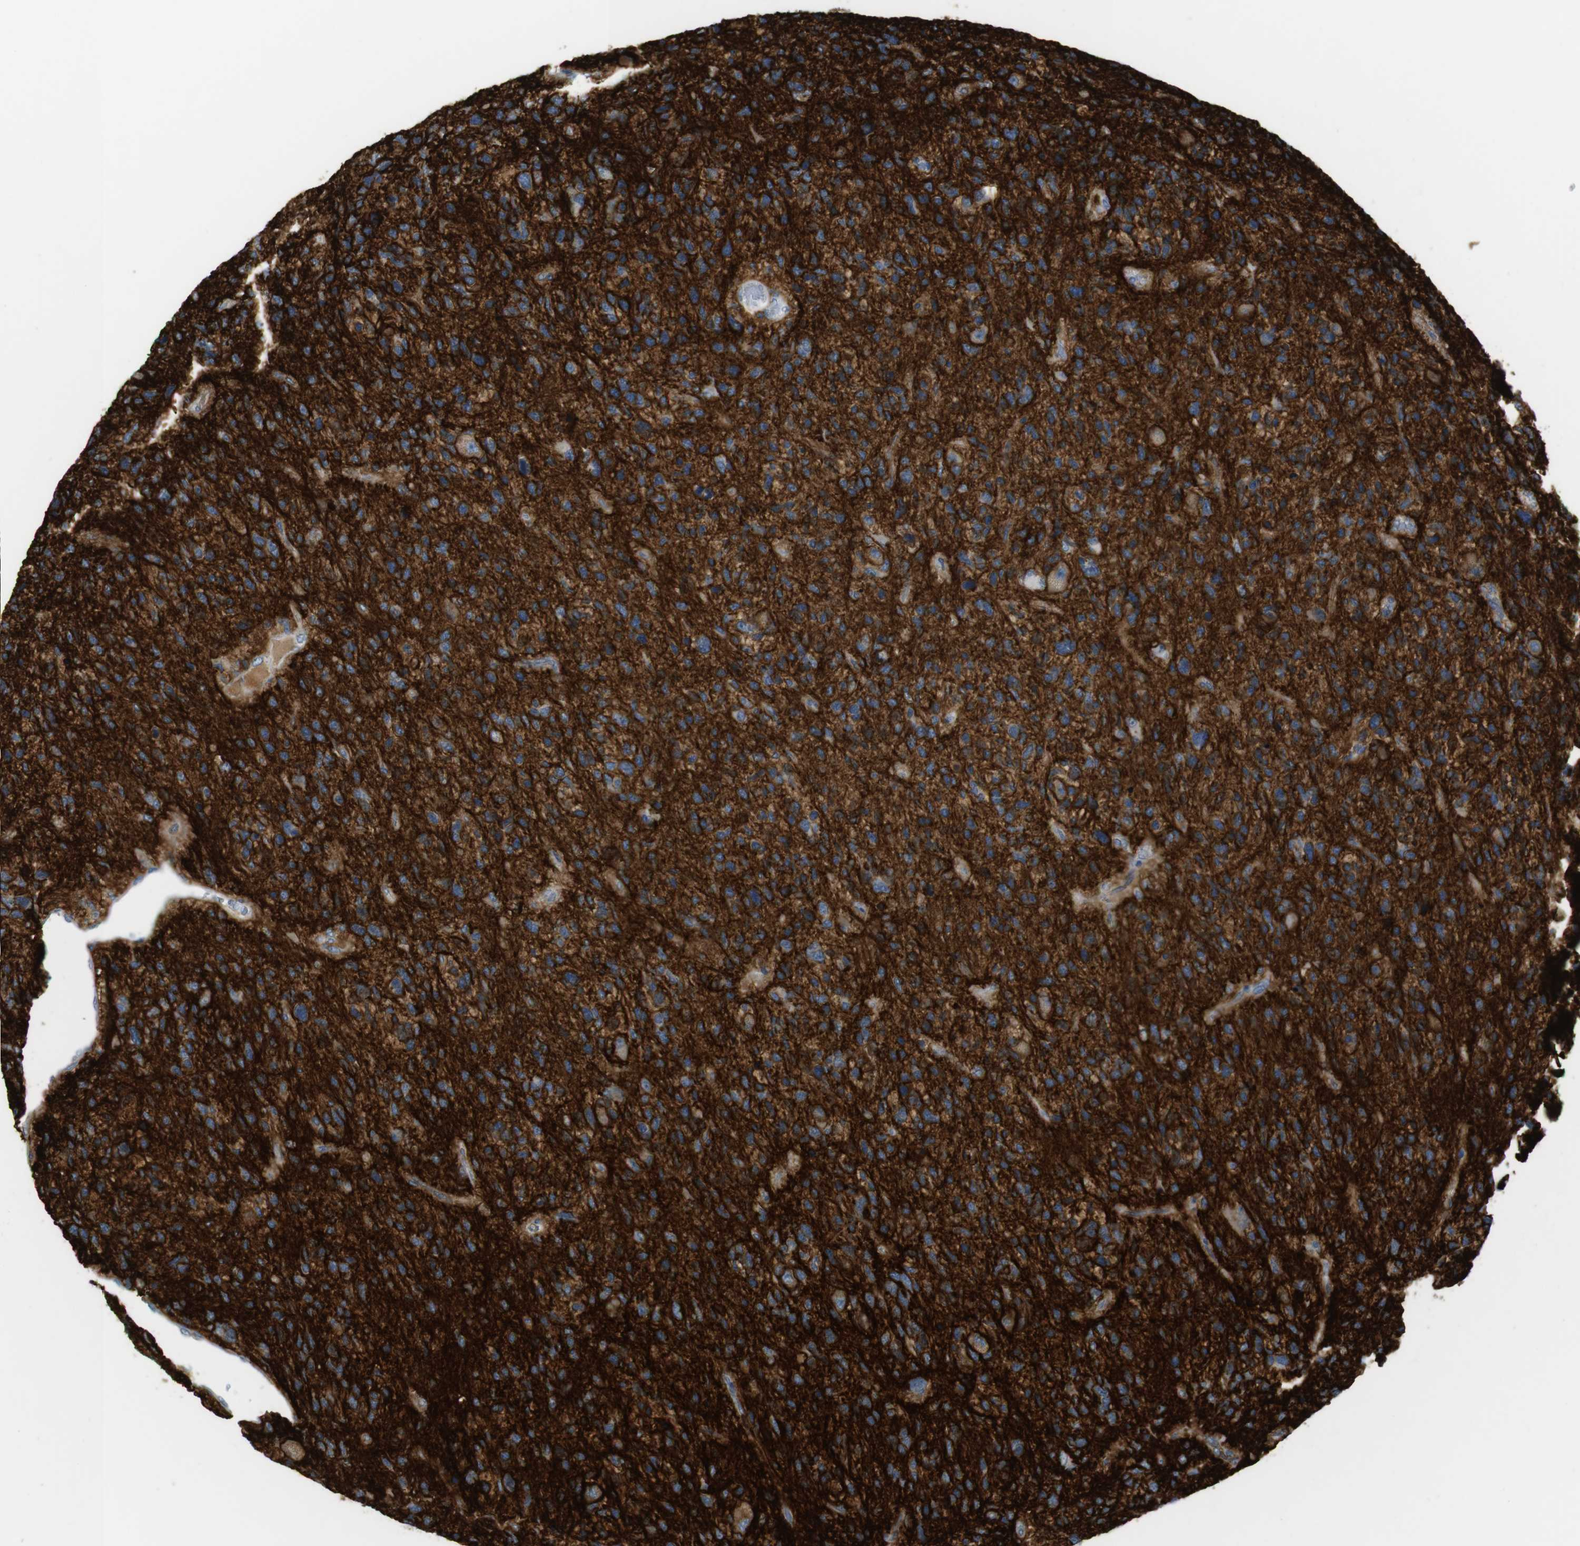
{"staining": {"intensity": "moderate", "quantity": "25%-75%", "location": "cytoplasmic/membranous"}, "tissue": "glioma", "cell_type": "Tumor cells", "image_type": "cancer", "snomed": [{"axis": "morphology", "description": "Glioma, malignant, High grade"}, {"axis": "topography", "description": "Brain"}], "caption": "The micrograph displays staining of malignant glioma (high-grade), revealing moderate cytoplasmic/membranous protein expression (brown color) within tumor cells.", "gene": "SIRPA", "patient": {"sex": "female", "age": 58}}